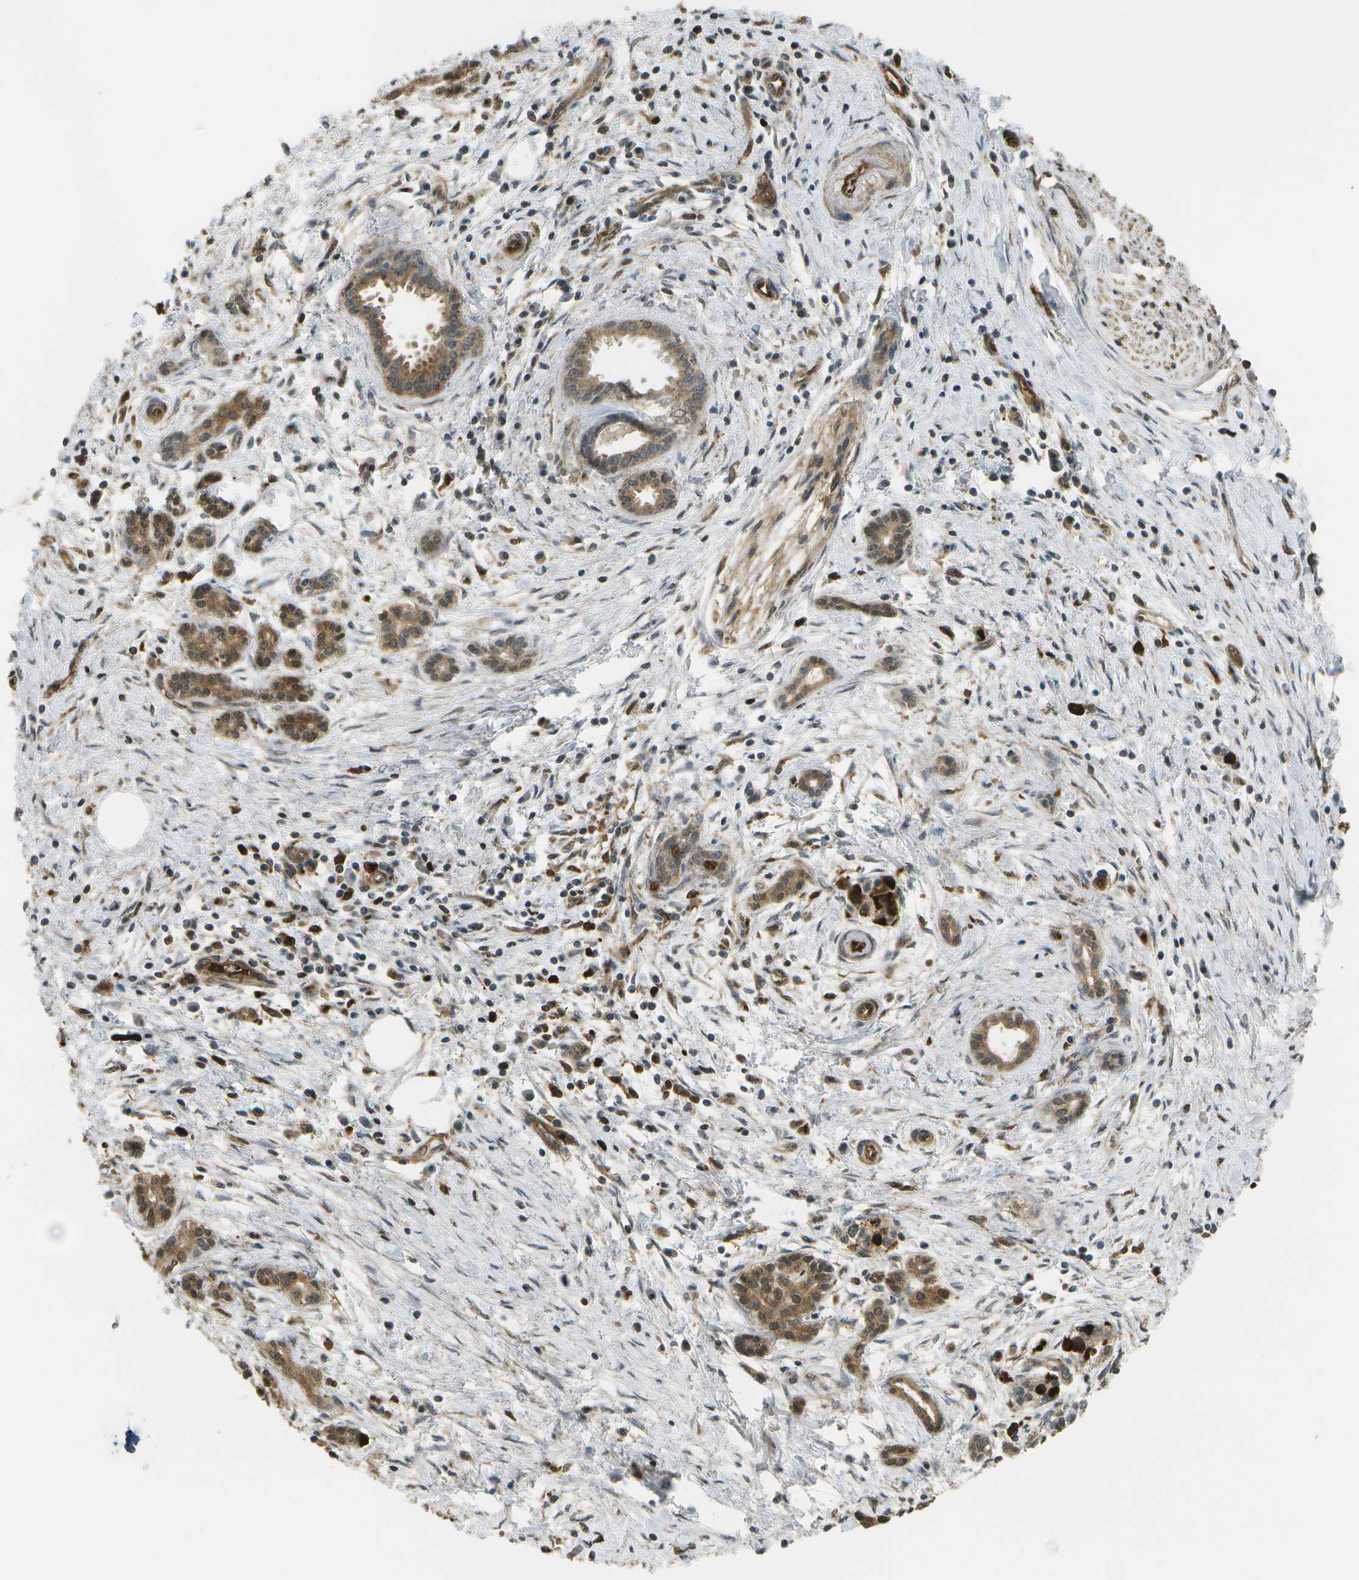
{"staining": {"intensity": "moderate", "quantity": ">75%", "location": "cytoplasmic/membranous"}, "tissue": "pancreatic cancer", "cell_type": "Tumor cells", "image_type": "cancer", "snomed": [{"axis": "morphology", "description": "Adenocarcinoma, NOS"}, {"axis": "topography", "description": "Pancreas"}], "caption": "Protein positivity by immunohistochemistry (IHC) displays moderate cytoplasmic/membranous expression in approximately >75% of tumor cells in pancreatic cancer (adenocarcinoma). (Stains: DAB (3,3'-diaminobenzidine) in brown, nuclei in blue, Microscopy: brightfield microscopy at high magnification).", "gene": "CACHD1", "patient": {"sex": "female", "age": 70}}